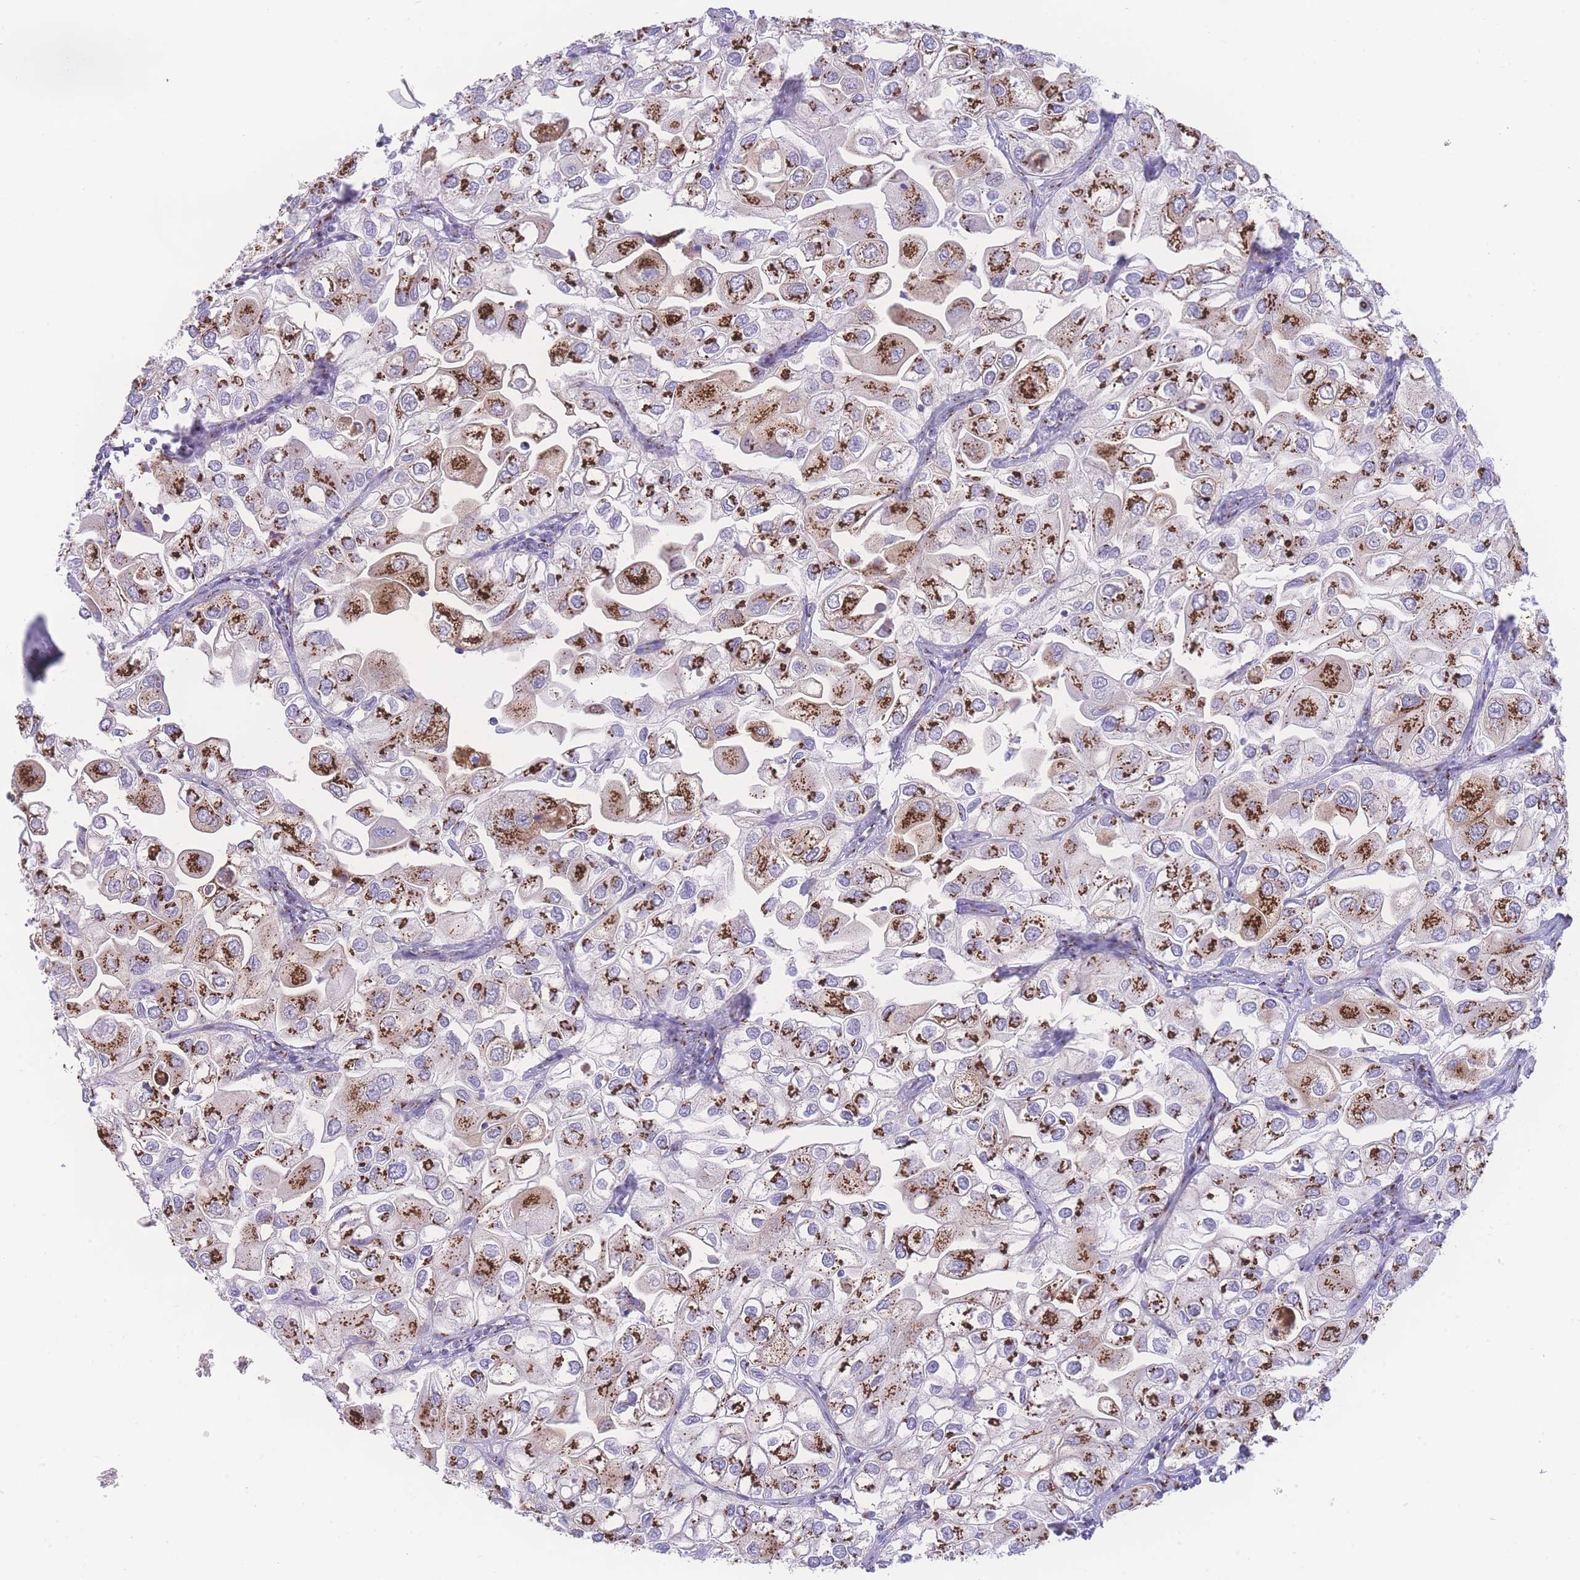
{"staining": {"intensity": "strong", "quantity": ">75%", "location": "cytoplasmic/membranous"}, "tissue": "urothelial cancer", "cell_type": "Tumor cells", "image_type": "cancer", "snomed": [{"axis": "morphology", "description": "Urothelial carcinoma, High grade"}, {"axis": "topography", "description": "Urinary bladder"}], "caption": "This is an image of immunohistochemistry (IHC) staining of urothelial cancer, which shows strong positivity in the cytoplasmic/membranous of tumor cells.", "gene": "GOLM2", "patient": {"sex": "male", "age": 64}}